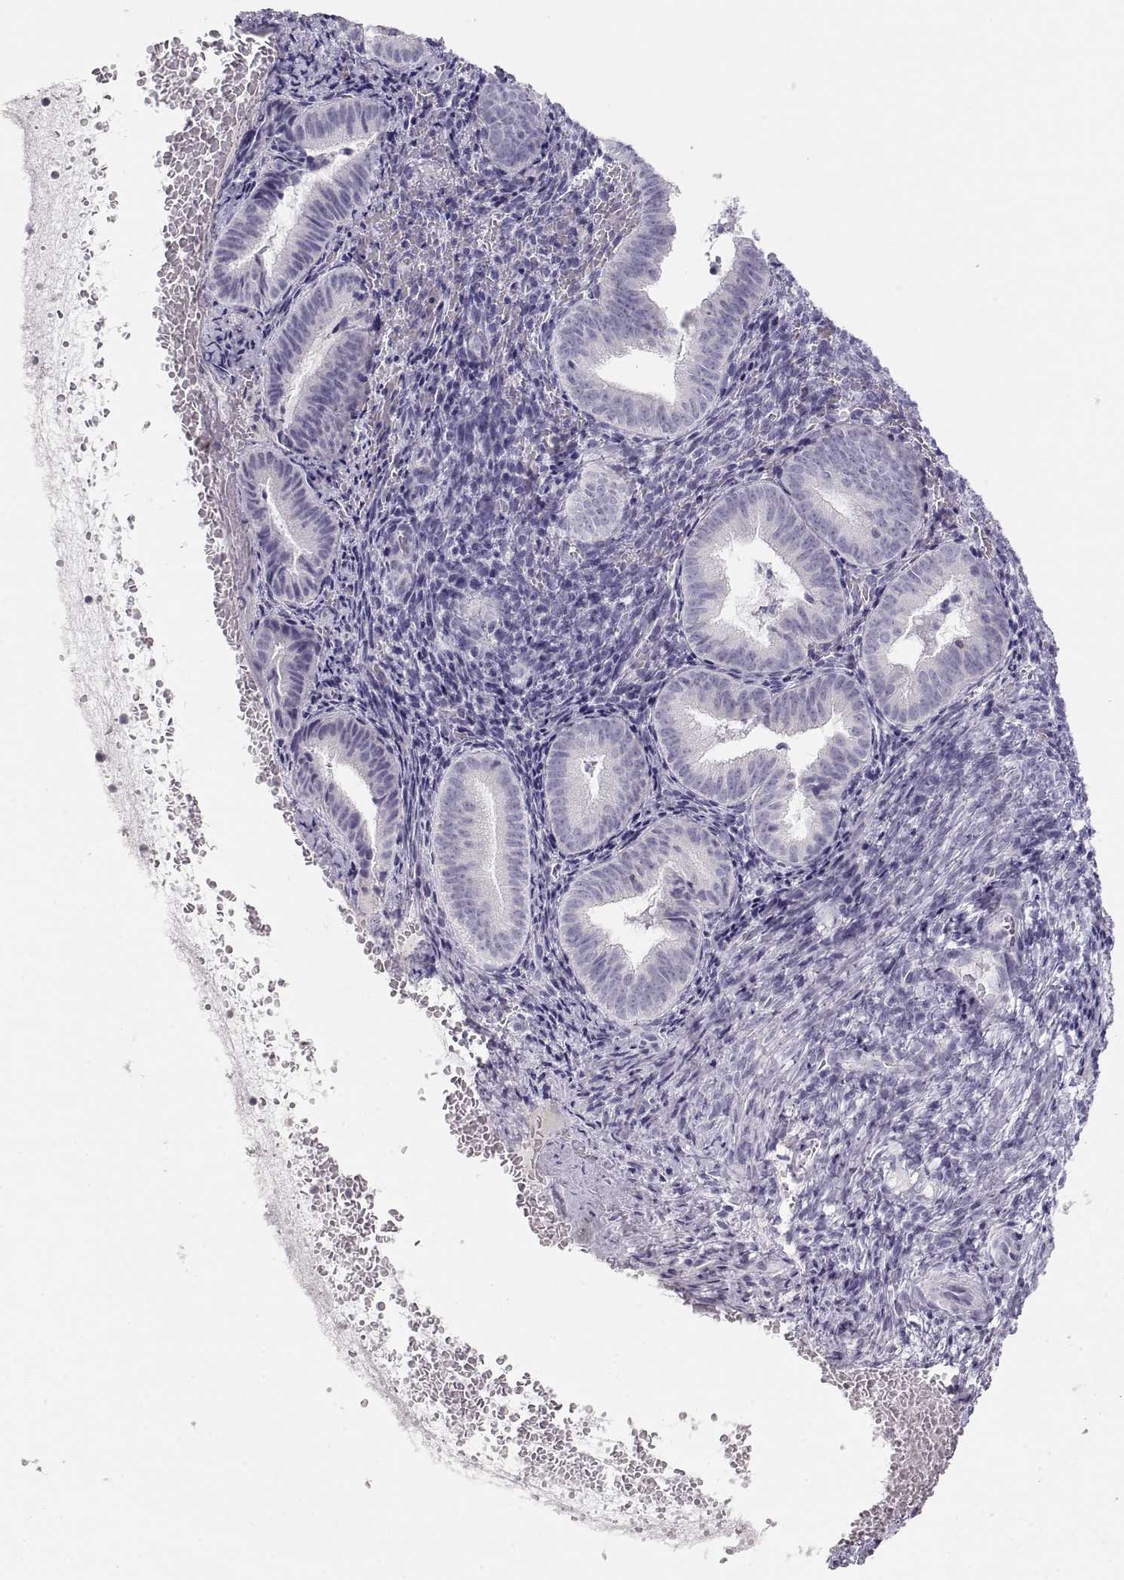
{"staining": {"intensity": "negative", "quantity": "none", "location": "none"}, "tissue": "endometrium", "cell_type": "Cells in endometrial stroma", "image_type": "normal", "snomed": [{"axis": "morphology", "description": "Normal tissue, NOS"}, {"axis": "topography", "description": "Endometrium"}], "caption": "Immunohistochemical staining of normal human endometrium shows no significant positivity in cells in endometrial stroma.", "gene": "FAM166A", "patient": {"sex": "female", "age": 42}}